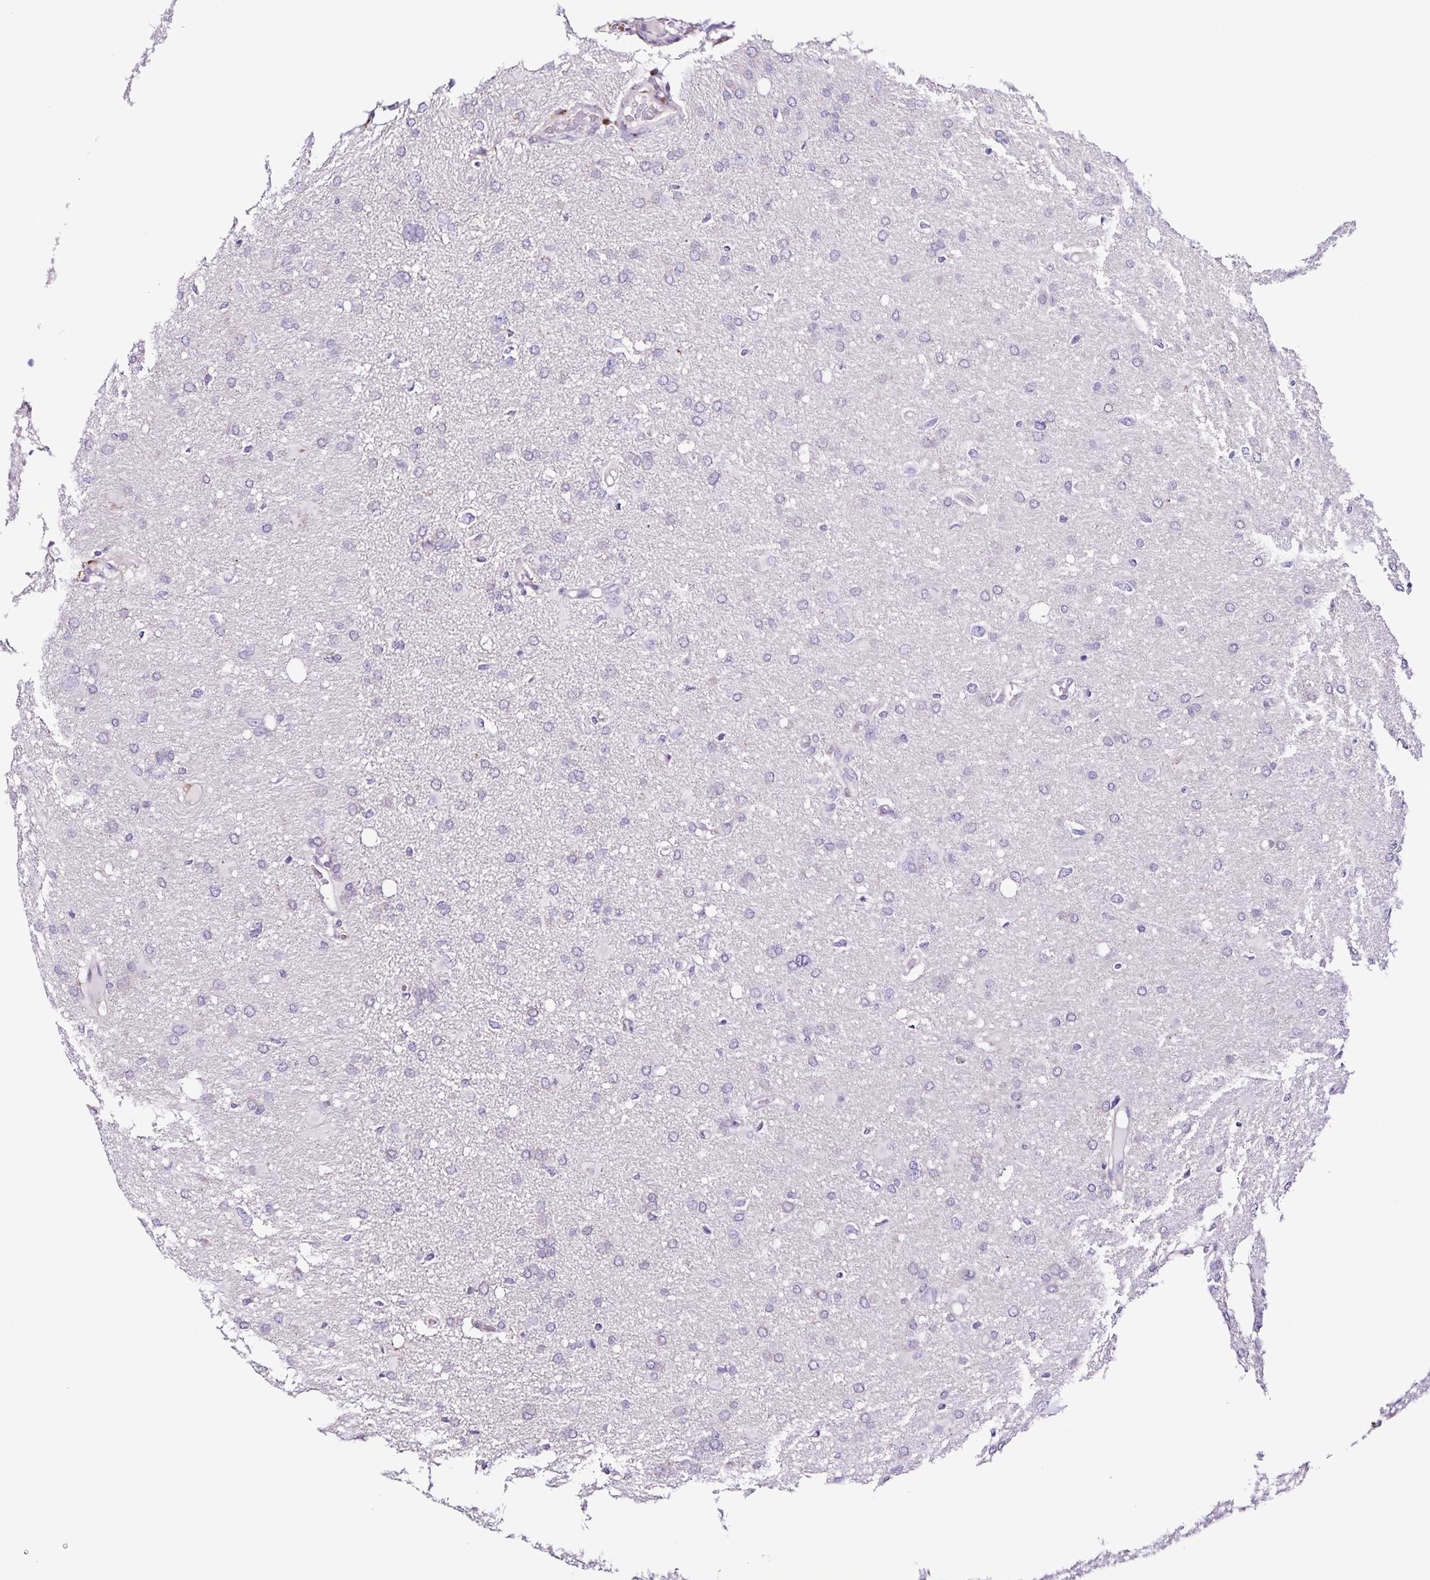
{"staining": {"intensity": "negative", "quantity": "none", "location": "none"}, "tissue": "glioma", "cell_type": "Tumor cells", "image_type": "cancer", "snomed": [{"axis": "morphology", "description": "Glioma, malignant, High grade"}, {"axis": "topography", "description": "Brain"}], "caption": "A high-resolution photomicrograph shows IHC staining of malignant glioma (high-grade), which shows no significant positivity in tumor cells.", "gene": "OSBPL5", "patient": {"sex": "male", "age": 53}}